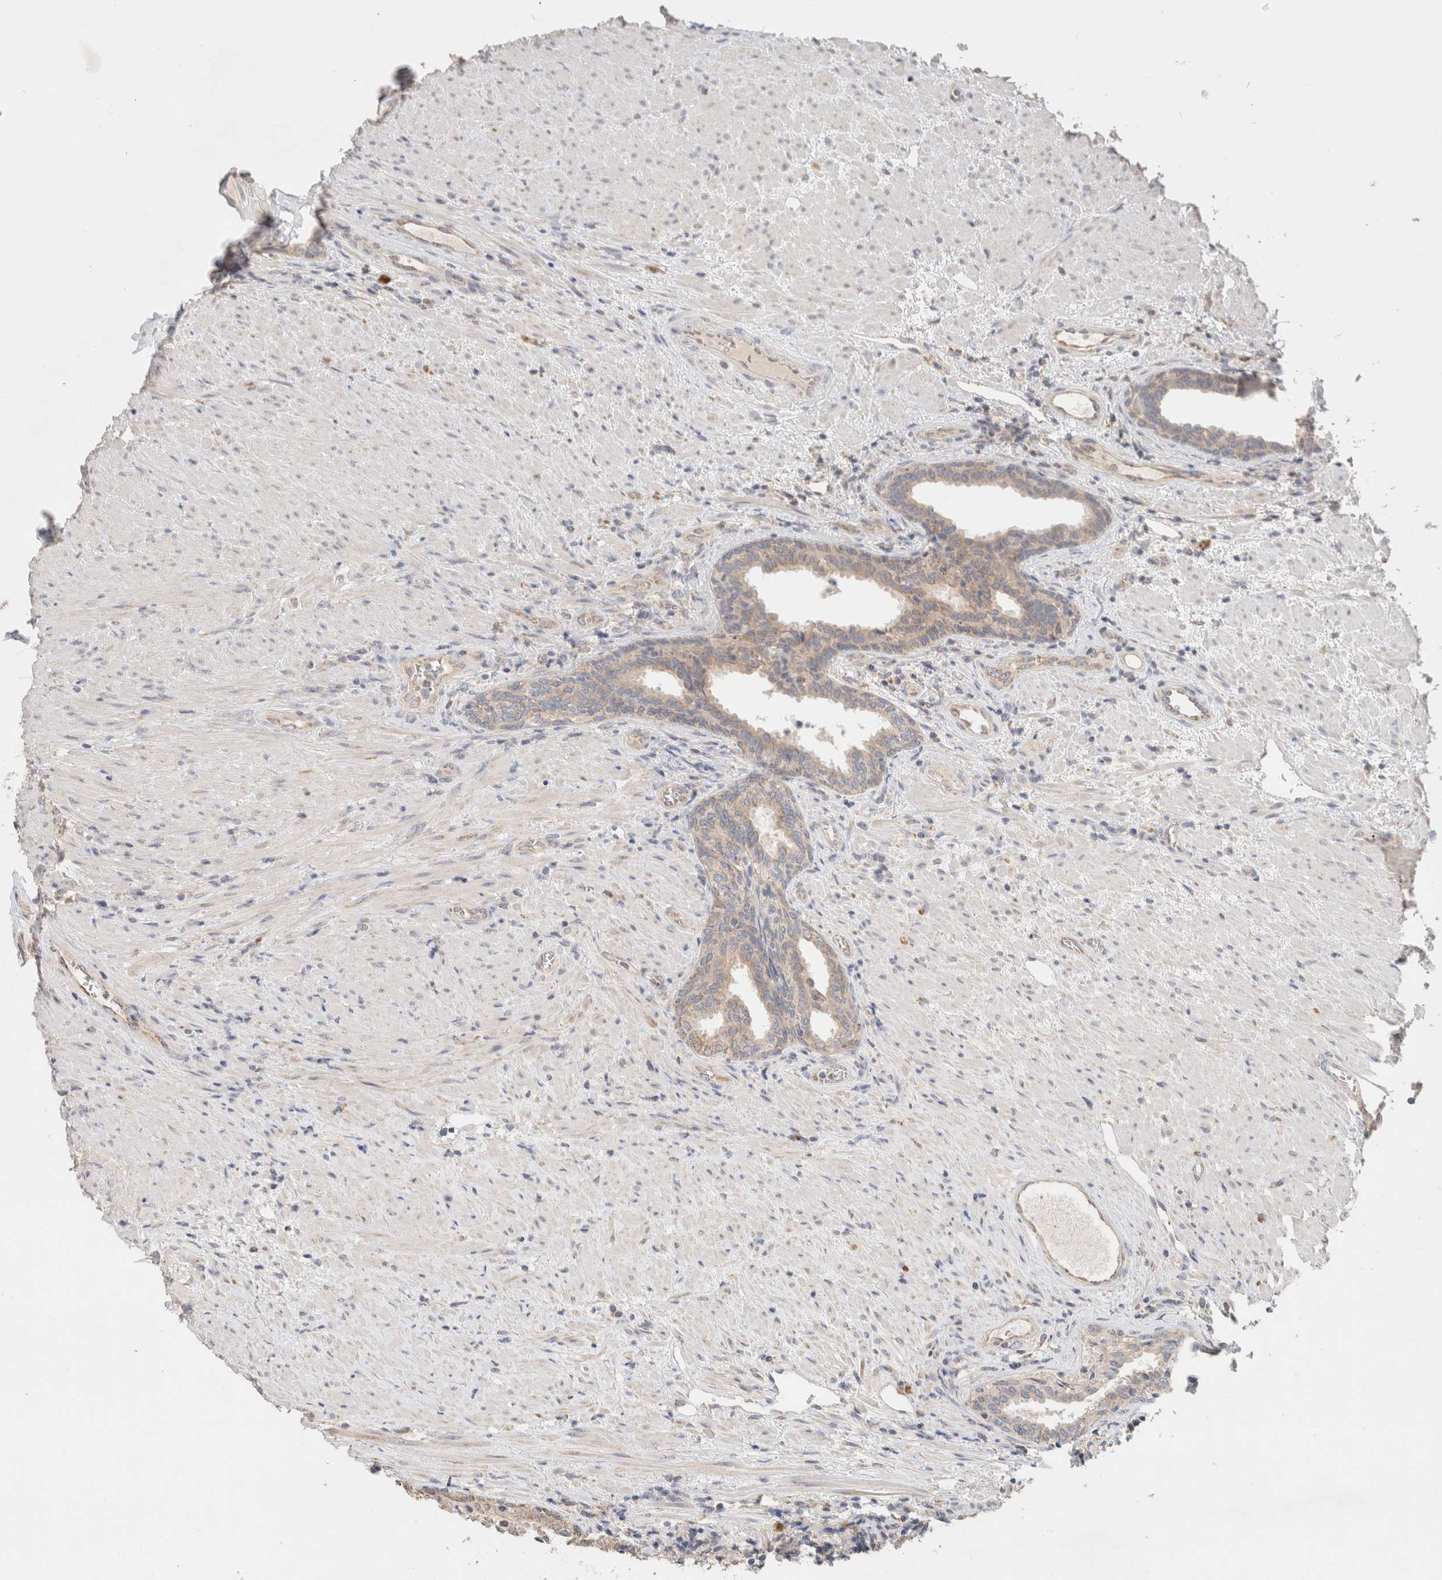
{"staining": {"intensity": "weak", "quantity": ">75%", "location": "cytoplasmic/membranous"}, "tissue": "prostate", "cell_type": "Glandular cells", "image_type": "normal", "snomed": [{"axis": "morphology", "description": "Normal tissue, NOS"}, {"axis": "topography", "description": "Prostate"}], "caption": "A photomicrograph showing weak cytoplasmic/membranous staining in approximately >75% of glandular cells in benign prostate, as visualized by brown immunohistochemical staining.", "gene": "CA13", "patient": {"sex": "male", "age": 76}}